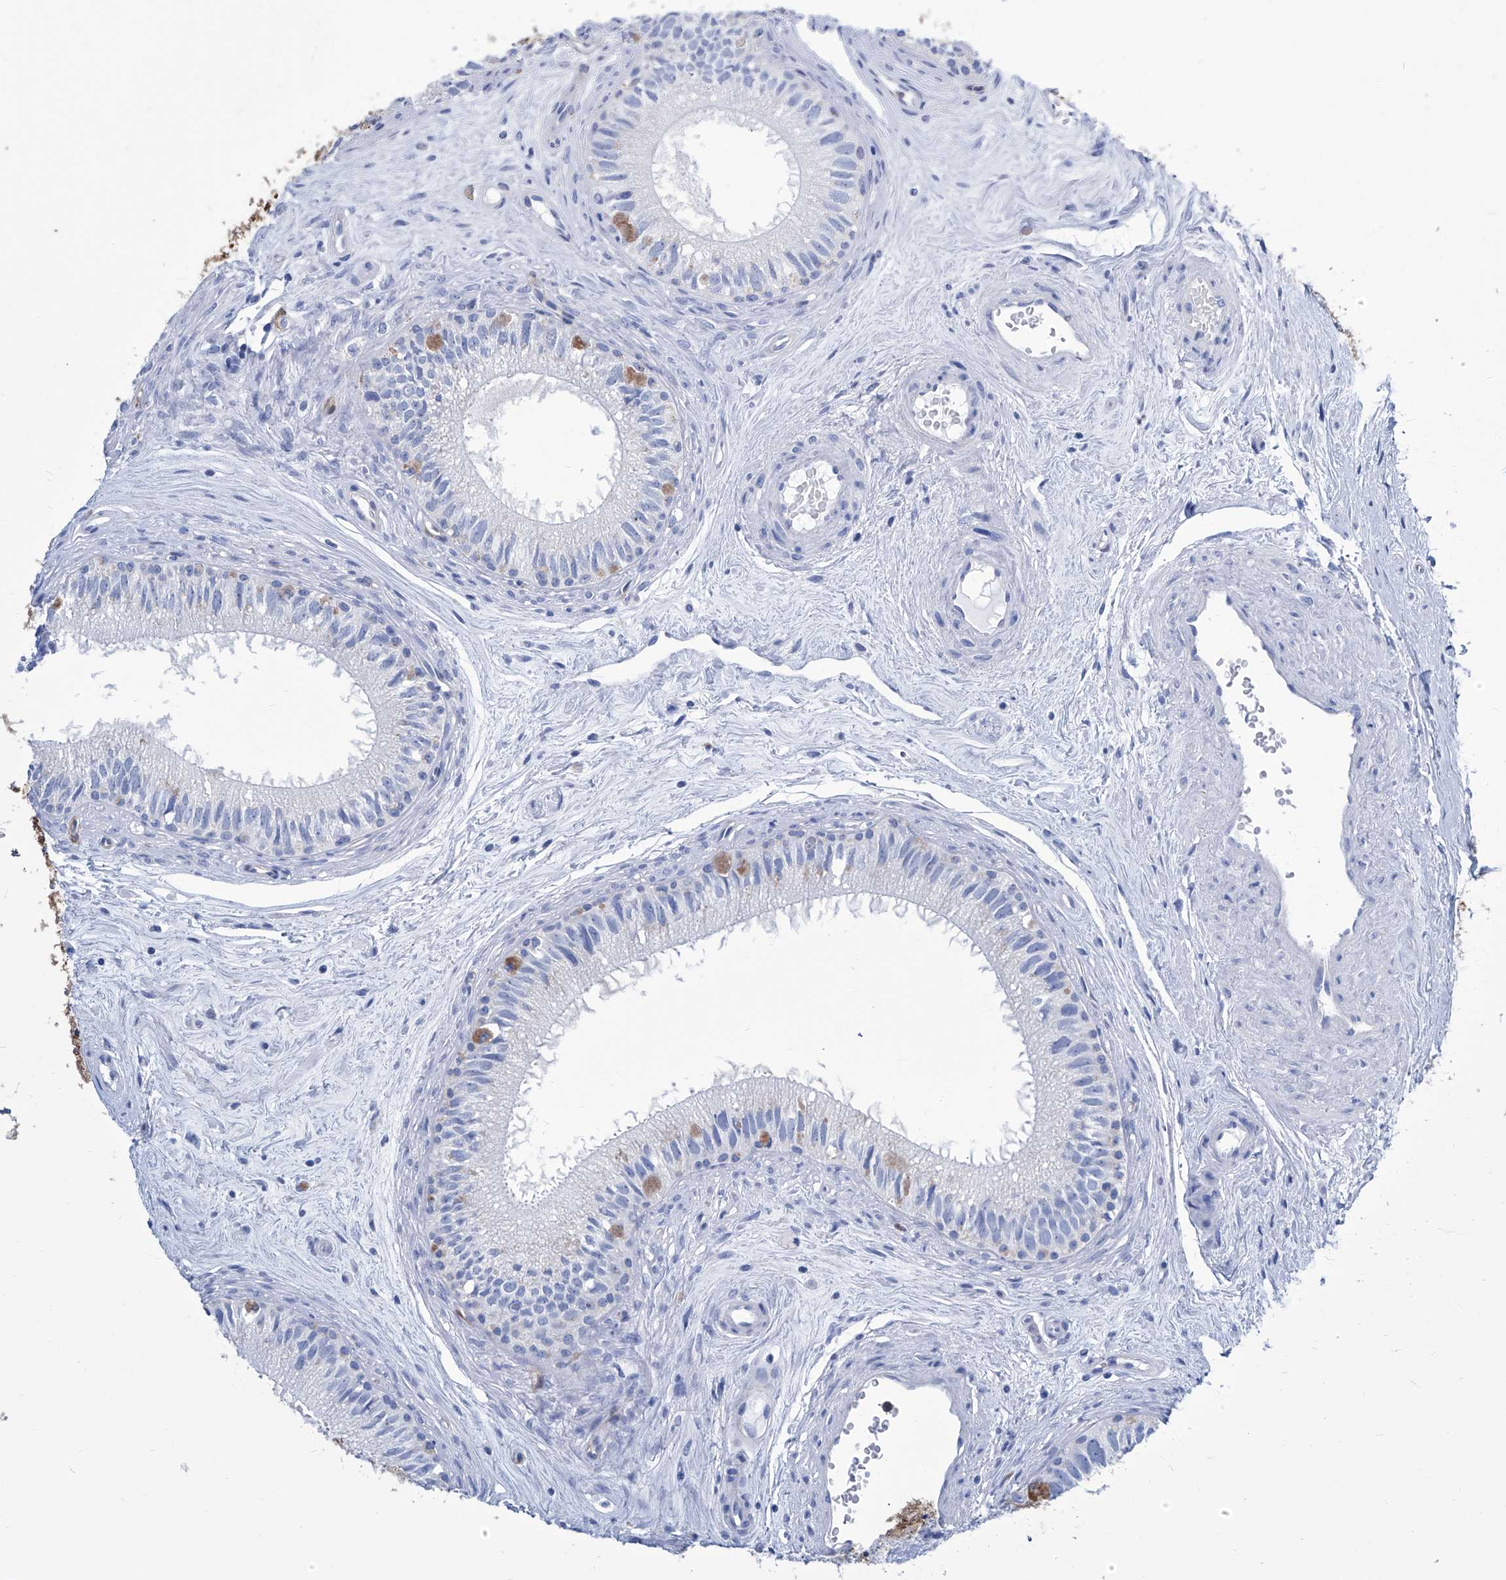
{"staining": {"intensity": "negative", "quantity": "none", "location": "none"}, "tissue": "epididymis", "cell_type": "Glandular cells", "image_type": "normal", "snomed": [{"axis": "morphology", "description": "Normal tissue, NOS"}, {"axis": "topography", "description": "Epididymis"}], "caption": "A high-resolution micrograph shows IHC staining of normal epididymis, which reveals no significant staining in glandular cells. The staining was performed using DAB to visualize the protein expression in brown, while the nuclei were stained in blue with hematoxylin (Magnification: 20x).", "gene": "IMPA2", "patient": {"sex": "male", "age": 71}}